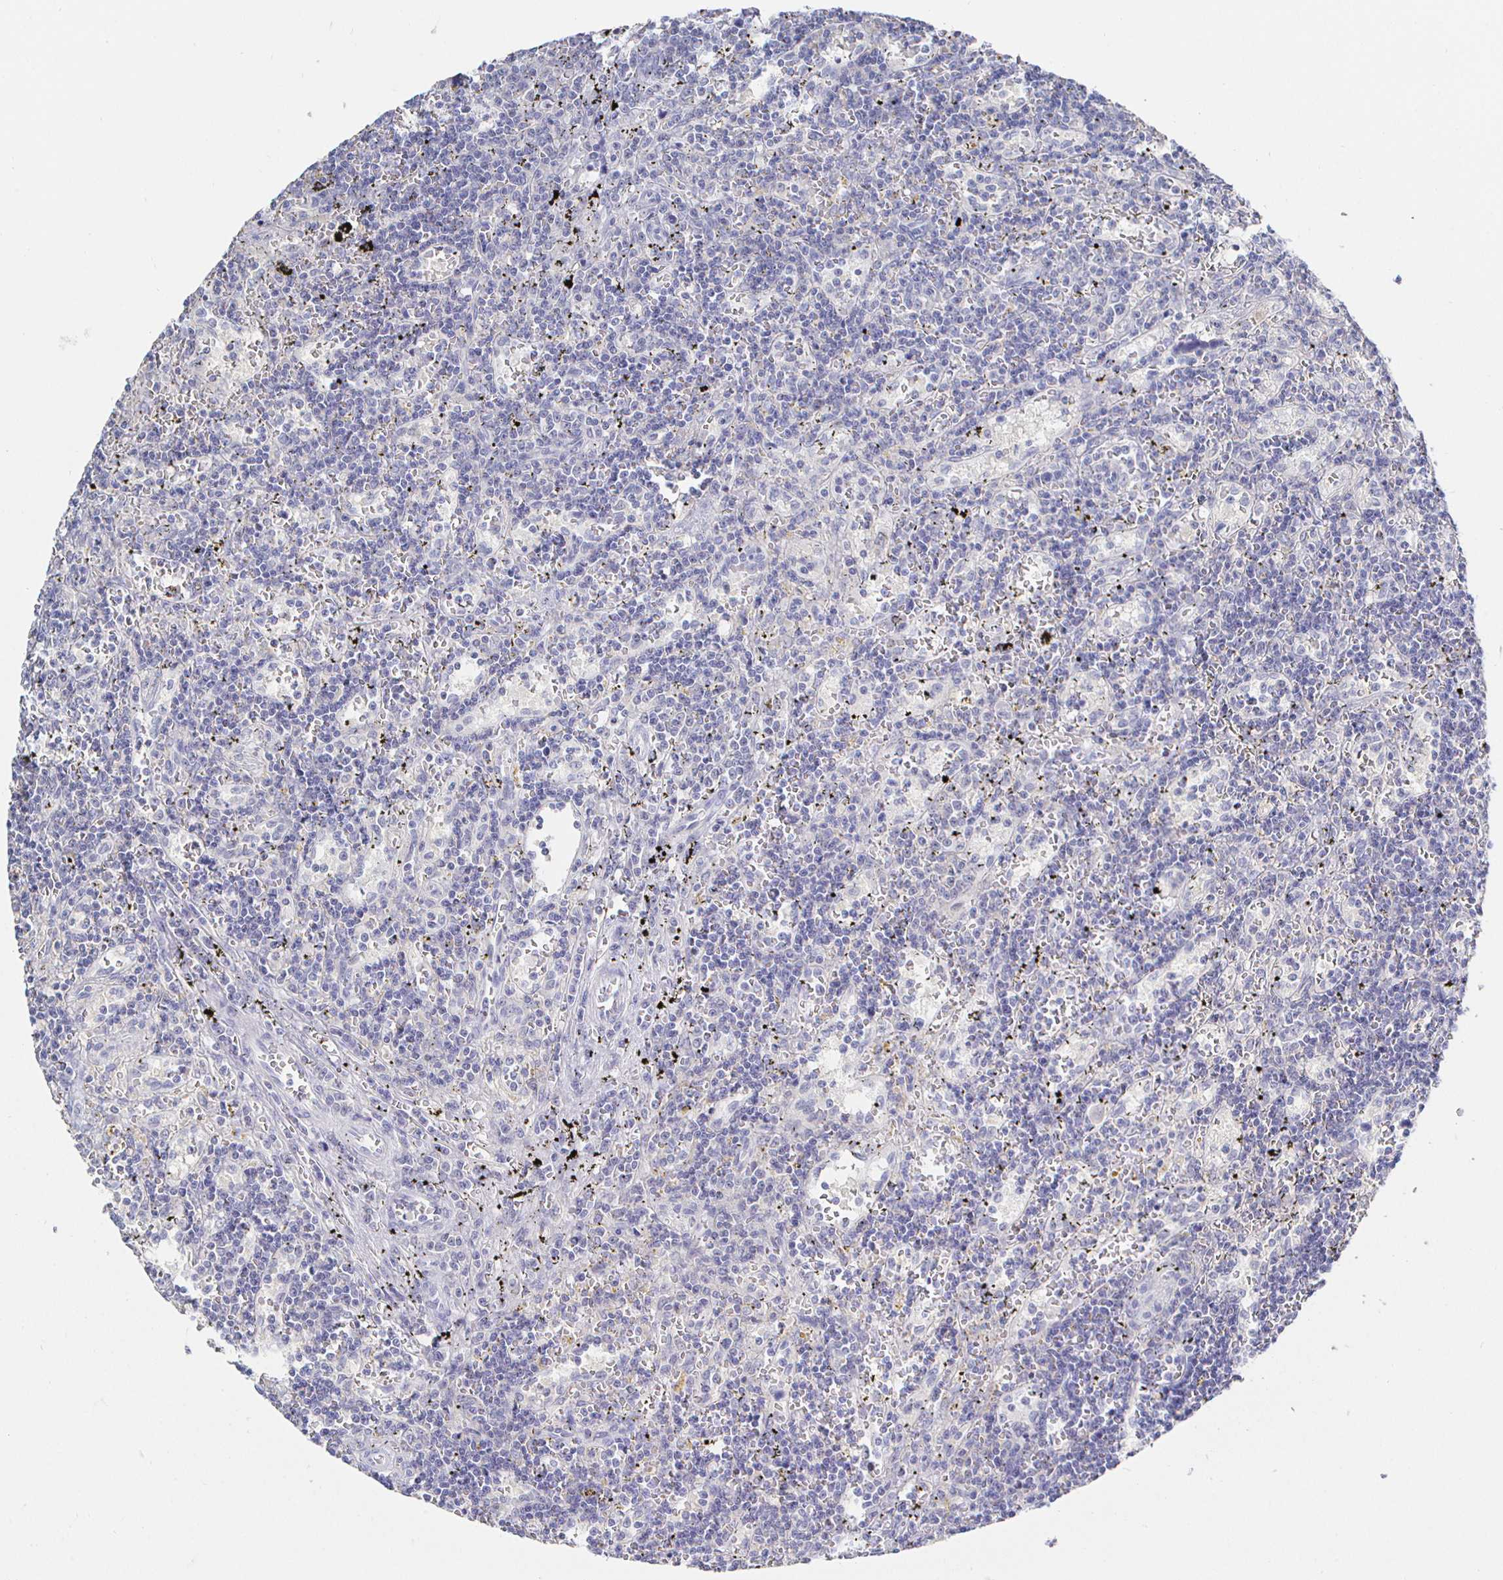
{"staining": {"intensity": "negative", "quantity": "none", "location": "none"}, "tissue": "lymphoma", "cell_type": "Tumor cells", "image_type": "cancer", "snomed": [{"axis": "morphology", "description": "Malignant lymphoma, non-Hodgkin's type, Low grade"}, {"axis": "topography", "description": "Spleen"}], "caption": "Low-grade malignant lymphoma, non-Hodgkin's type was stained to show a protein in brown. There is no significant staining in tumor cells.", "gene": "LRRC23", "patient": {"sex": "male", "age": 60}}